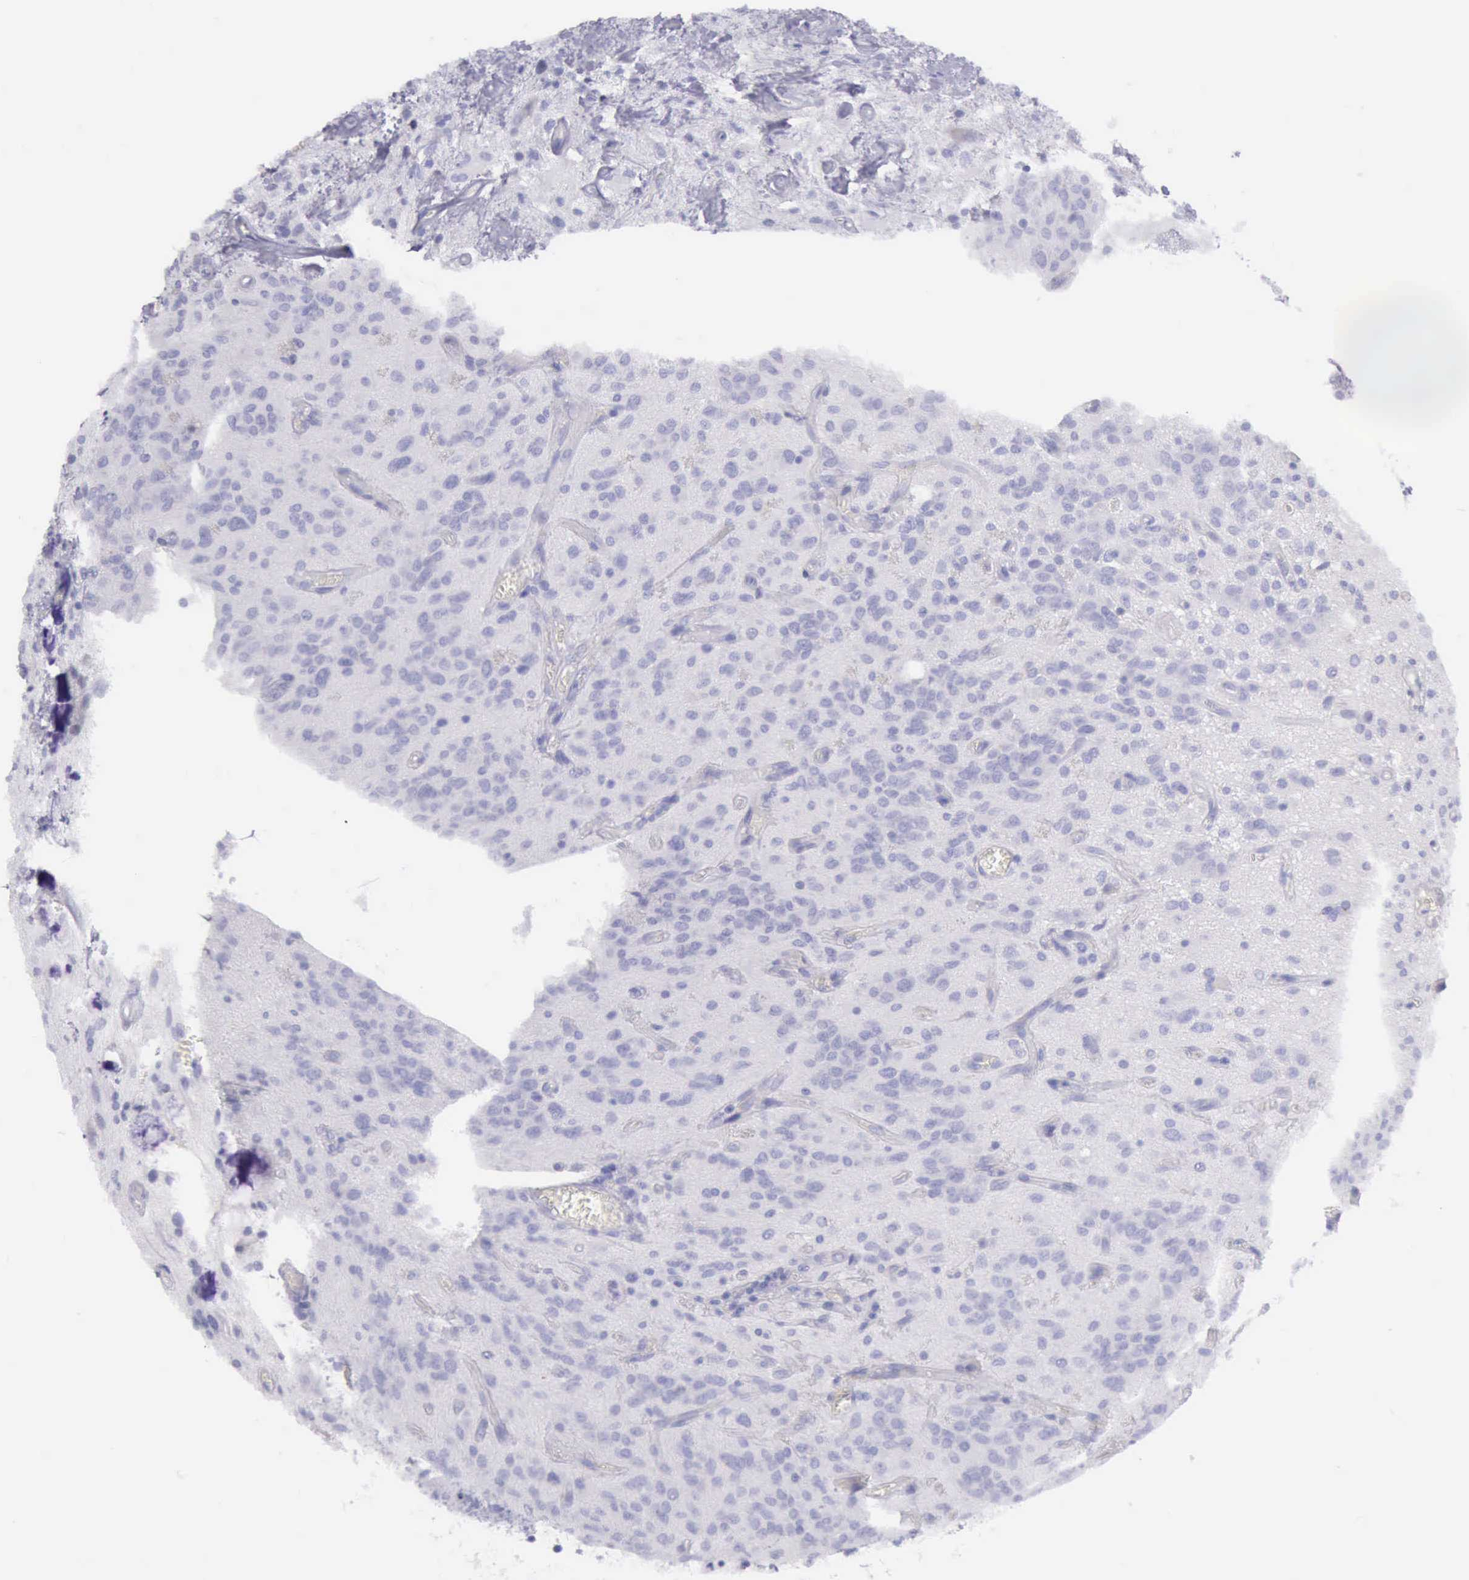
{"staining": {"intensity": "negative", "quantity": "none", "location": "none"}, "tissue": "glioma", "cell_type": "Tumor cells", "image_type": "cancer", "snomed": [{"axis": "morphology", "description": "Glioma, malignant, Low grade"}, {"axis": "topography", "description": "Brain"}], "caption": "Glioma was stained to show a protein in brown. There is no significant staining in tumor cells.", "gene": "AOC3", "patient": {"sex": "female", "age": 15}}